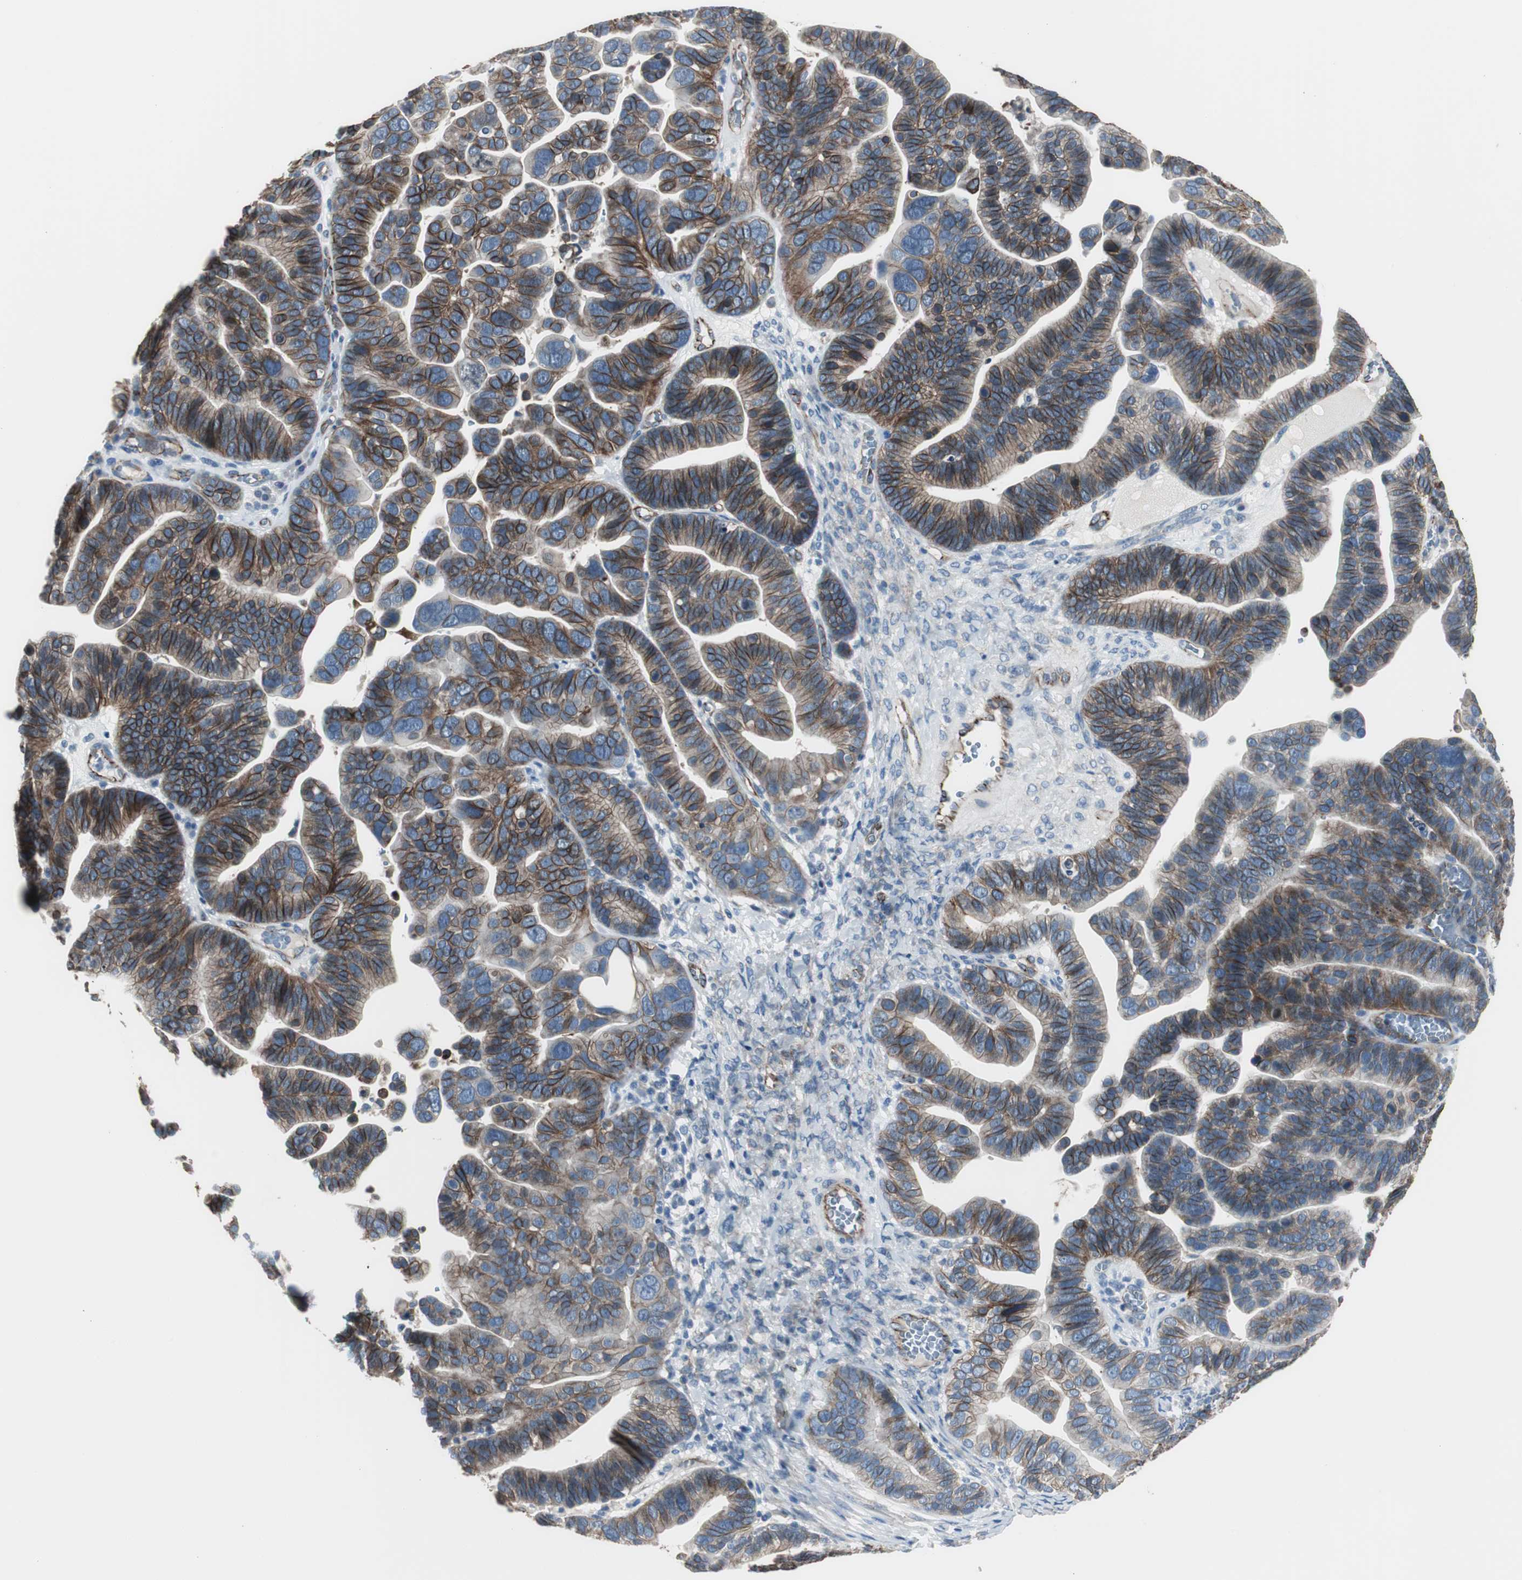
{"staining": {"intensity": "strong", "quantity": ">75%", "location": "cytoplasmic/membranous"}, "tissue": "ovarian cancer", "cell_type": "Tumor cells", "image_type": "cancer", "snomed": [{"axis": "morphology", "description": "Cystadenocarcinoma, serous, NOS"}, {"axis": "topography", "description": "Ovary"}], "caption": "Ovarian cancer tissue reveals strong cytoplasmic/membranous expression in approximately >75% of tumor cells", "gene": "STXBP4", "patient": {"sex": "female", "age": 56}}